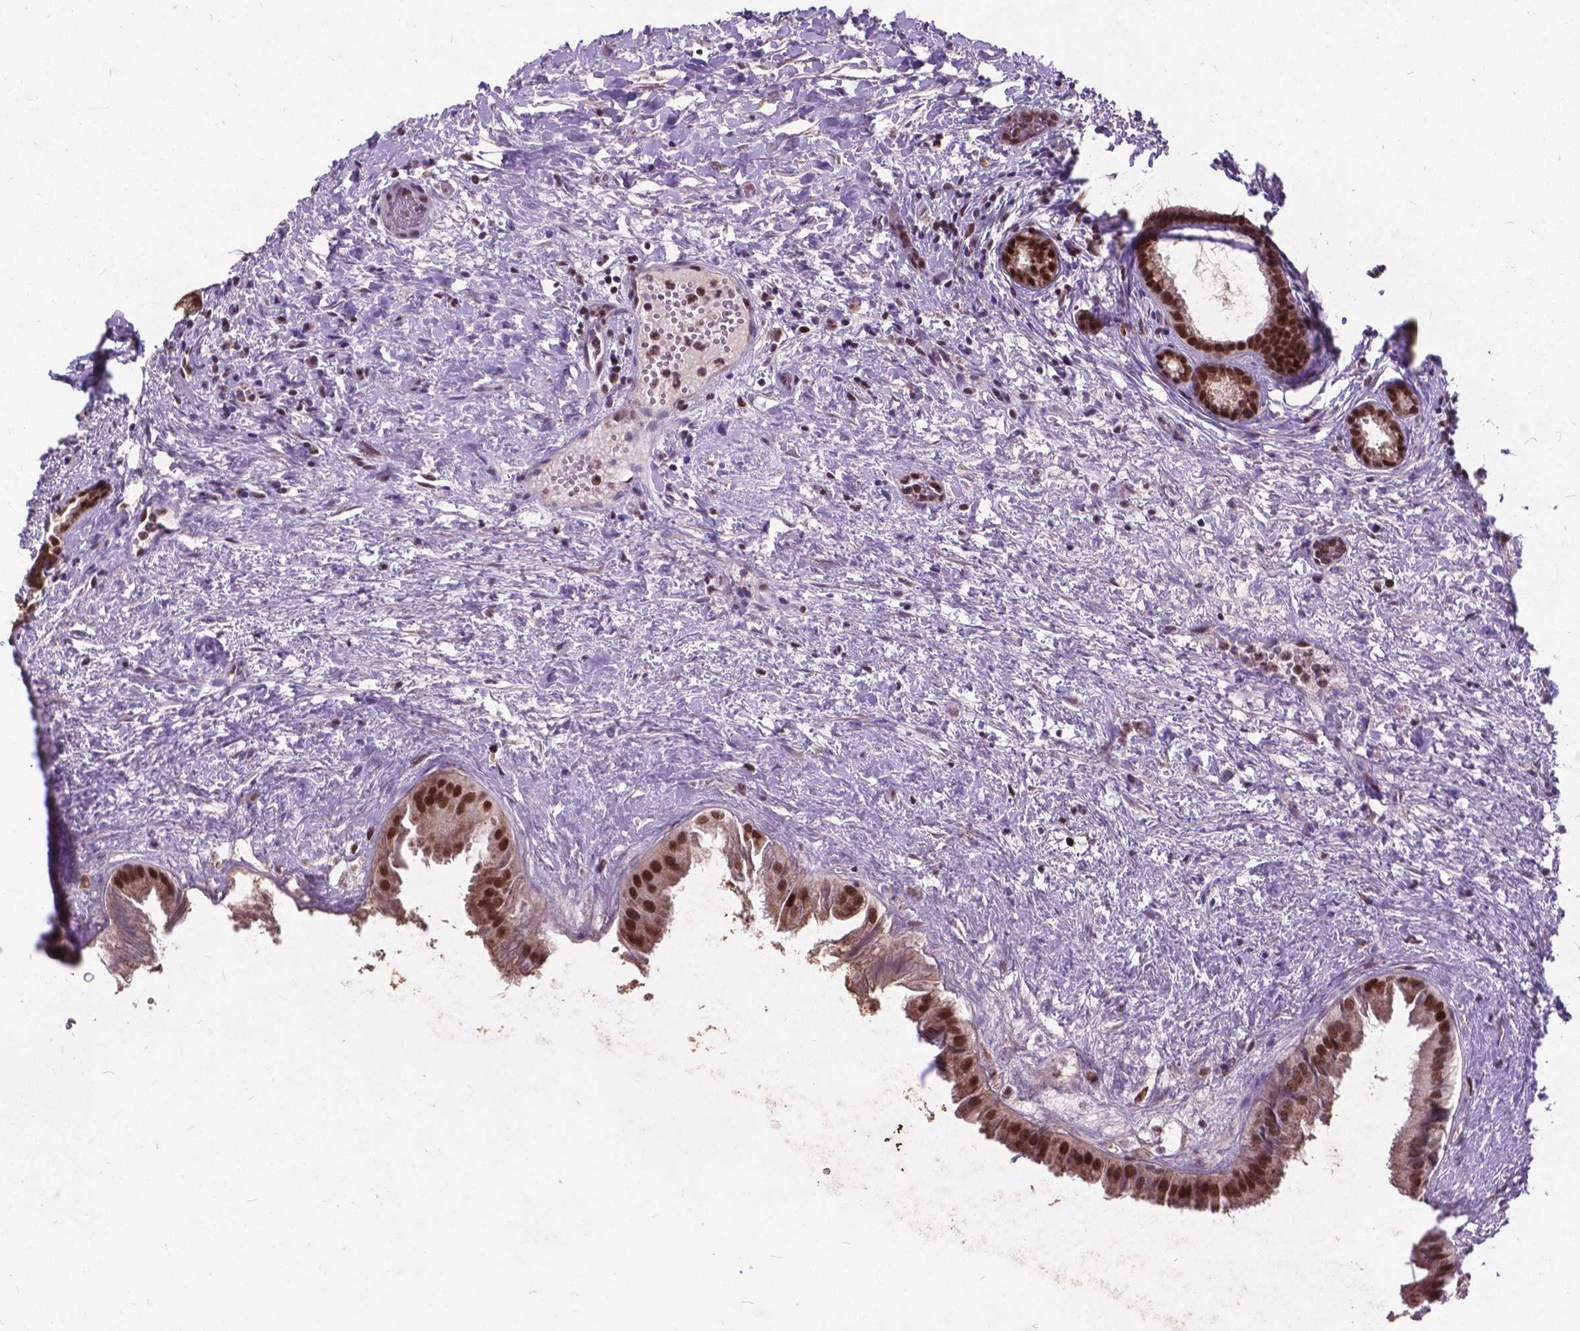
{"staining": {"intensity": "strong", "quantity": ">75%", "location": "cytoplasmic/membranous,nuclear"}, "tissue": "gallbladder", "cell_type": "Glandular cells", "image_type": "normal", "snomed": [{"axis": "morphology", "description": "Normal tissue, NOS"}, {"axis": "topography", "description": "Gallbladder"}], "caption": "Gallbladder was stained to show a protein in brown. There is high levels of strong cytoplasmic/membranous,nuclear positivity in about >75% of glandular cells. (Brightfield microscopy of DAB IHC at high magnification).", "gene": "MSH2", "patient": {"sex": "male", "age": 70}}